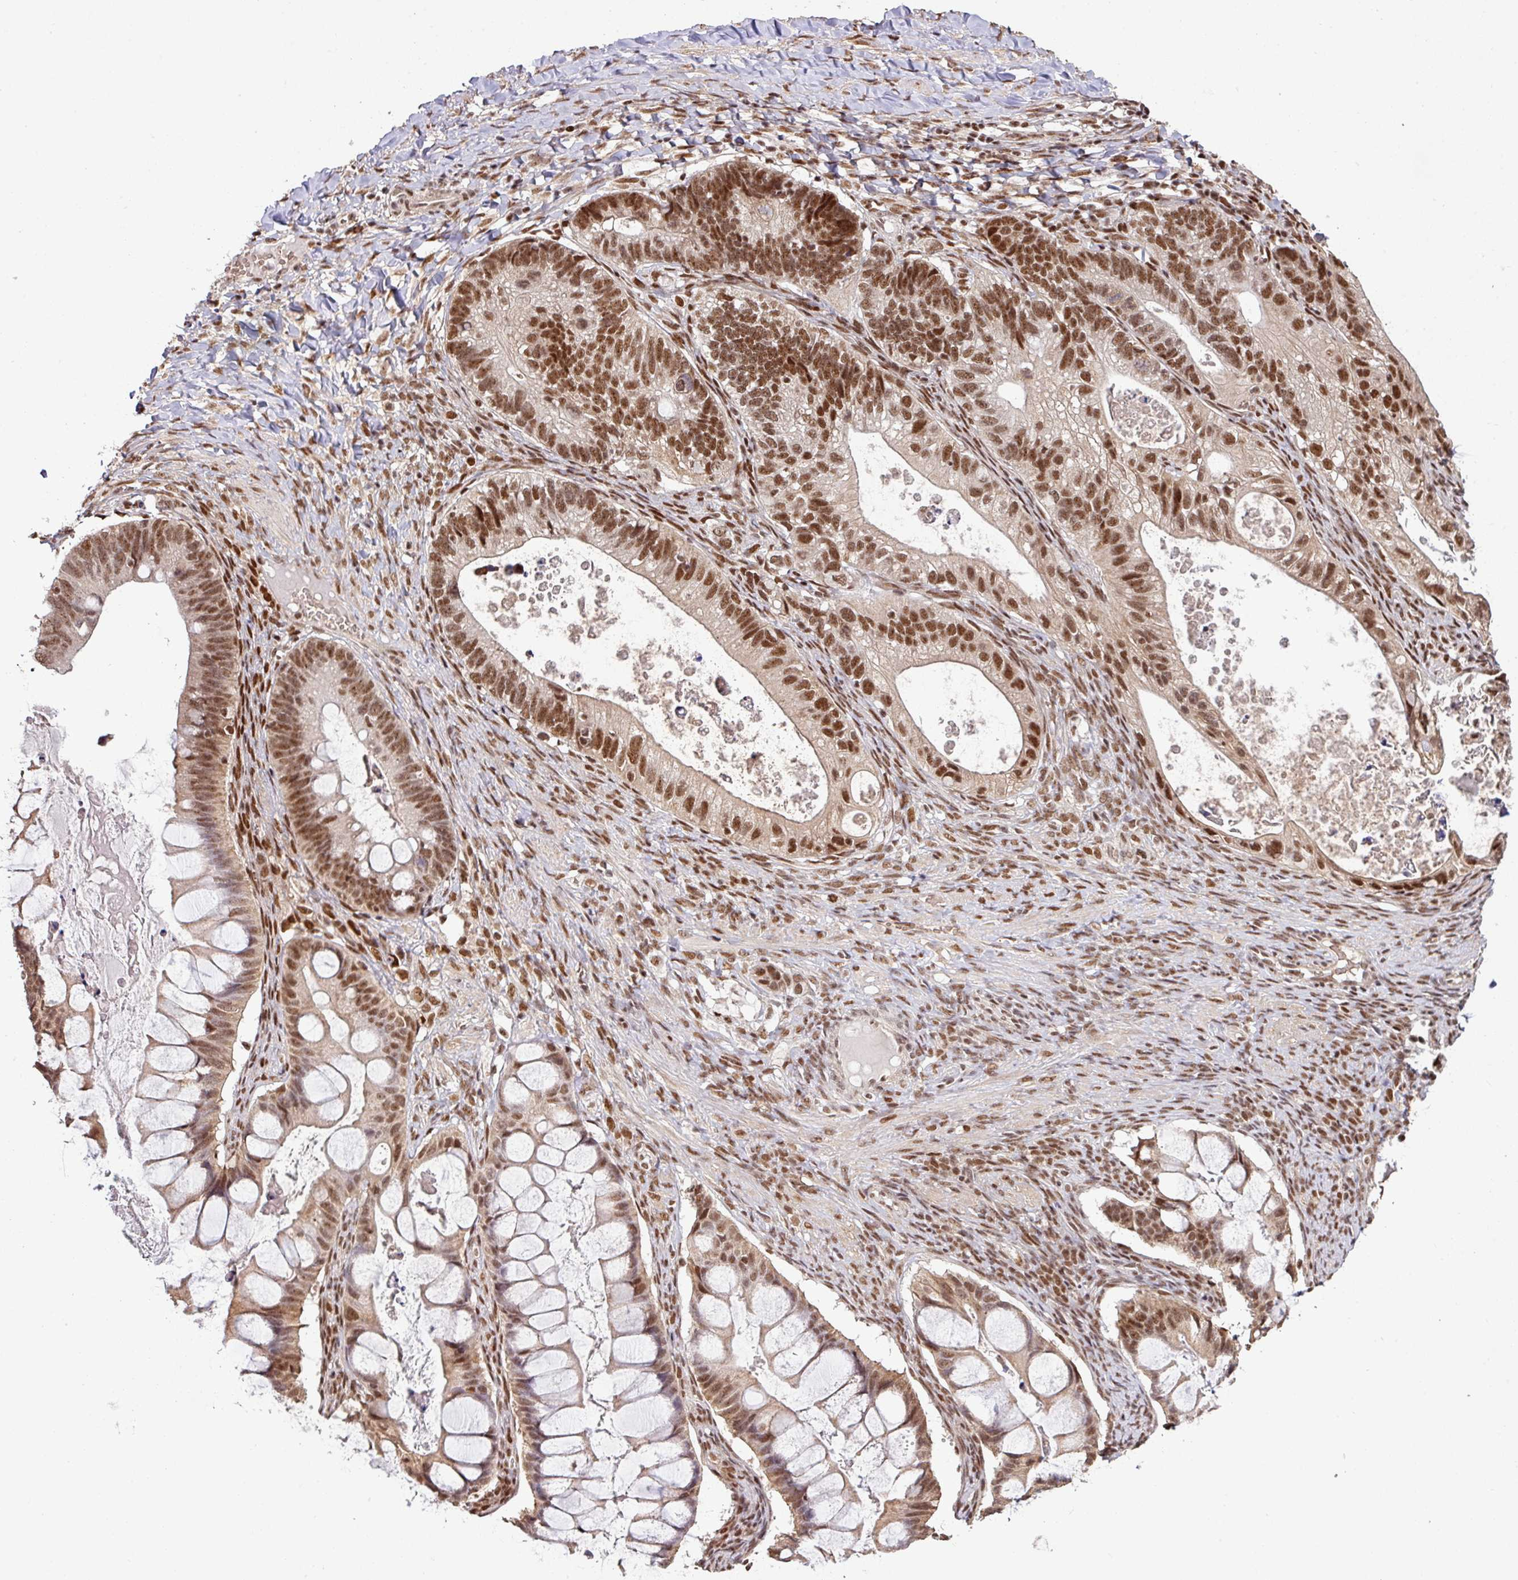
{"staining": {"intensity": "moderate", "quantity": ">75%", "location": "nuclear"}, "tissue": "ovarian cancer", "cell_type": "Tumor cells", "image_type": "cancer", "snomed": [{"axis": "morphology", "description": "Cystadenocarcinoma, mucinous, NOS"}, {"axis": "topography", "description": "Ovary"}], "caption": "About >75% of tumor cells in ovarian mucinous cystadenocarcinoma show moderate nuclear protein expression as visualized by brown immunohistochemical staining.", "gene": "PHF23", "patient": {"sex": "female", "age": 61}}